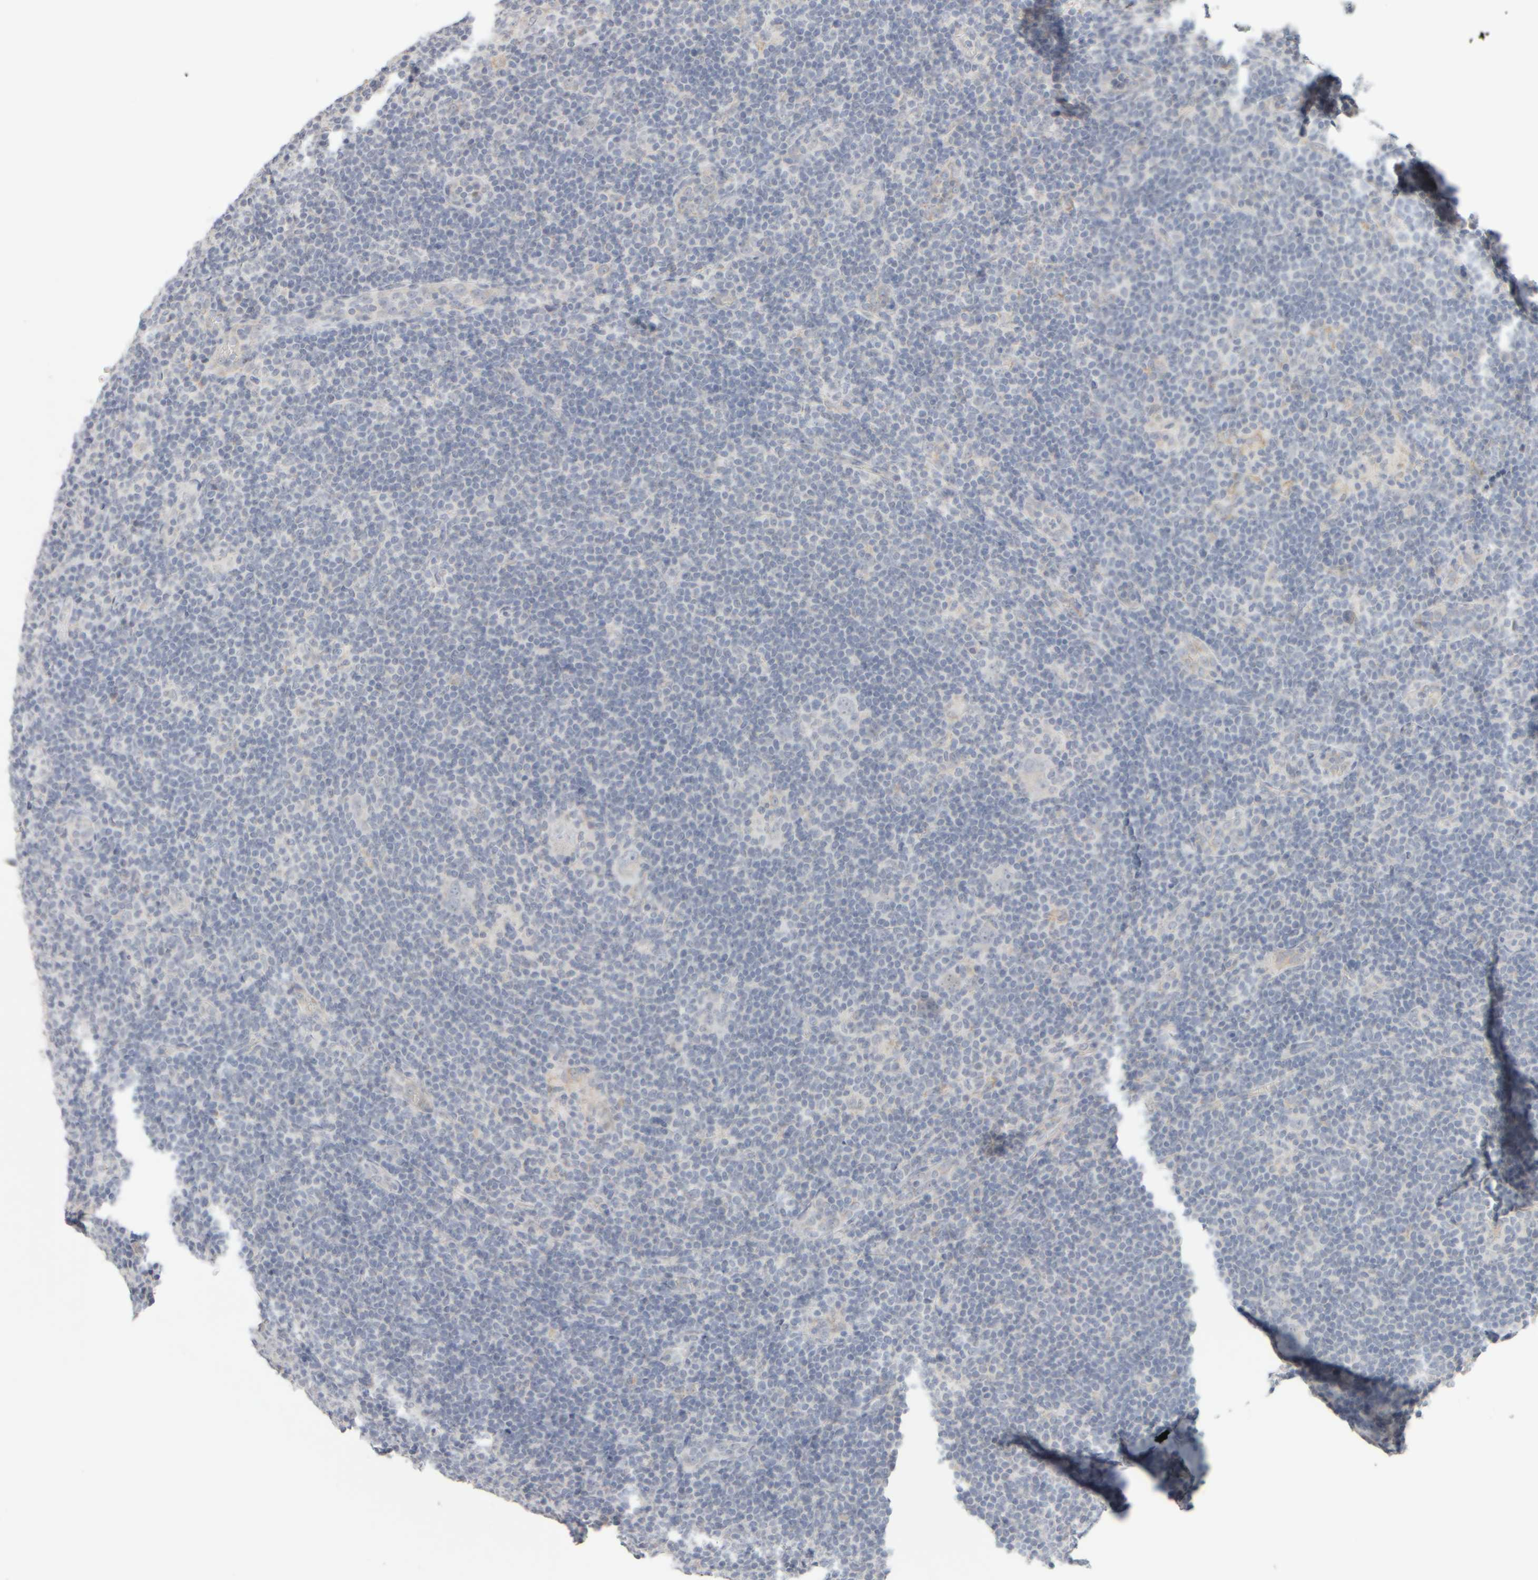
{"staining": {"intensity": "negative", "quantity": "none", "location": "none"}, "tissue": "lymphoma", "cell_type": "Tumor cells", "image_type": "cancer", "snomed": [{"axis": "morphology", "description": "Hodgkin's disease, NOS"}, {"axis": "topography", "description": "Lymph node"}], "caption": "A photomicrograph of lymphoma stained for a protein demonstrates no brown staining in tumor cells.", "gene": "ZNF112", "patient": {"sex": "female", "age": 57}}